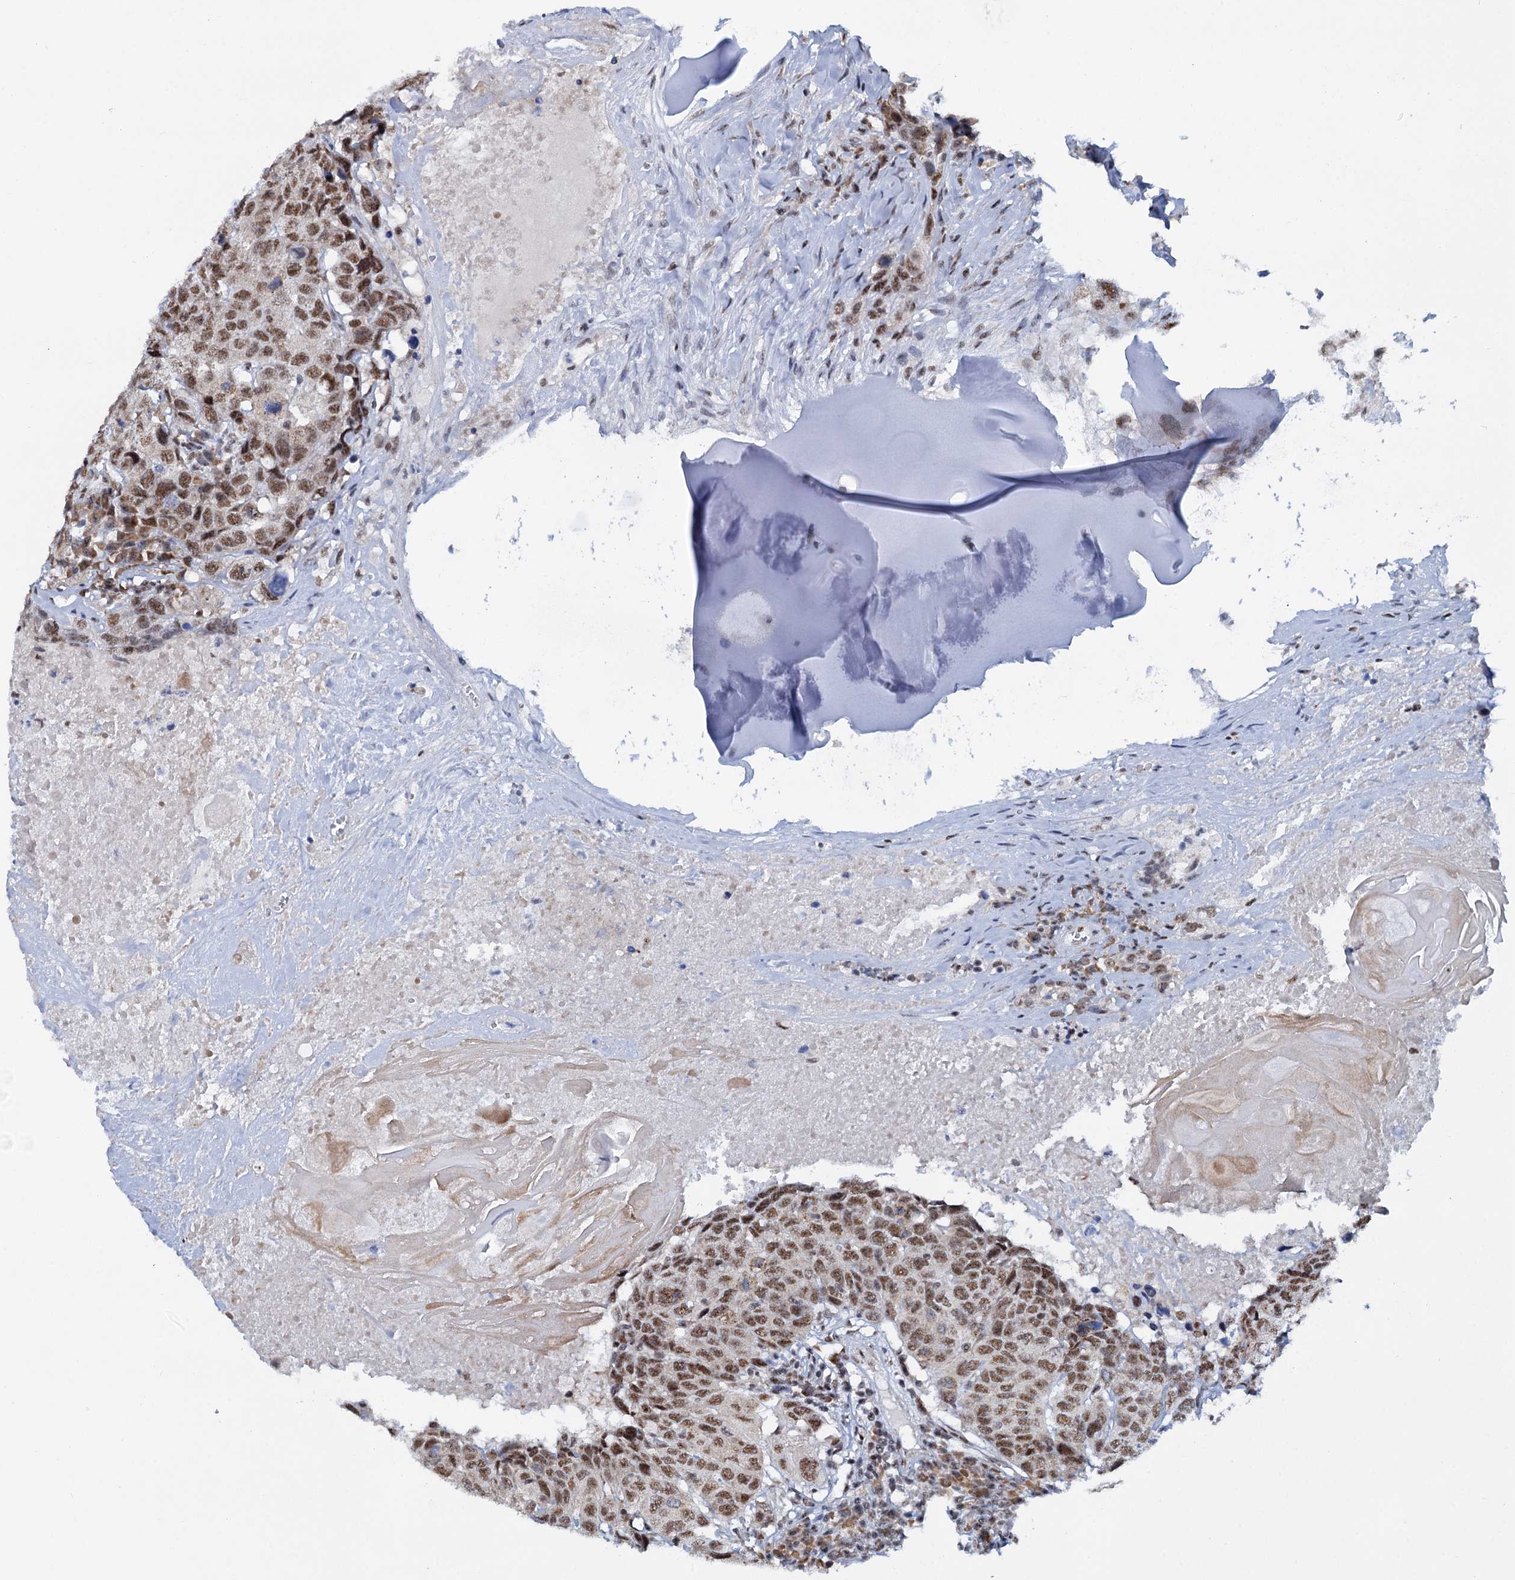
{"staining": {"intensity": "moderate", "quantity": ">75%", "location": "nuclear"}, "tissue": "head and neck cancer", "cell_type": "Tumor cells", "image_type": "cancer", "snomed": [{"axis": "morphology", "description": "Squamous cell carcinoma, NOS"}, {"axis": "topography", "description": "Head-Neck"}], "caption": "A micrograph of head and neck squamous cell carcinoma stained for a protein displays moderate nuclear brown staining in tumor cells. The protein is shown in brown color, while the nuclei are stained blue.", "gene": "SREK1", "patient": {"sex": "male", "age": 66}}